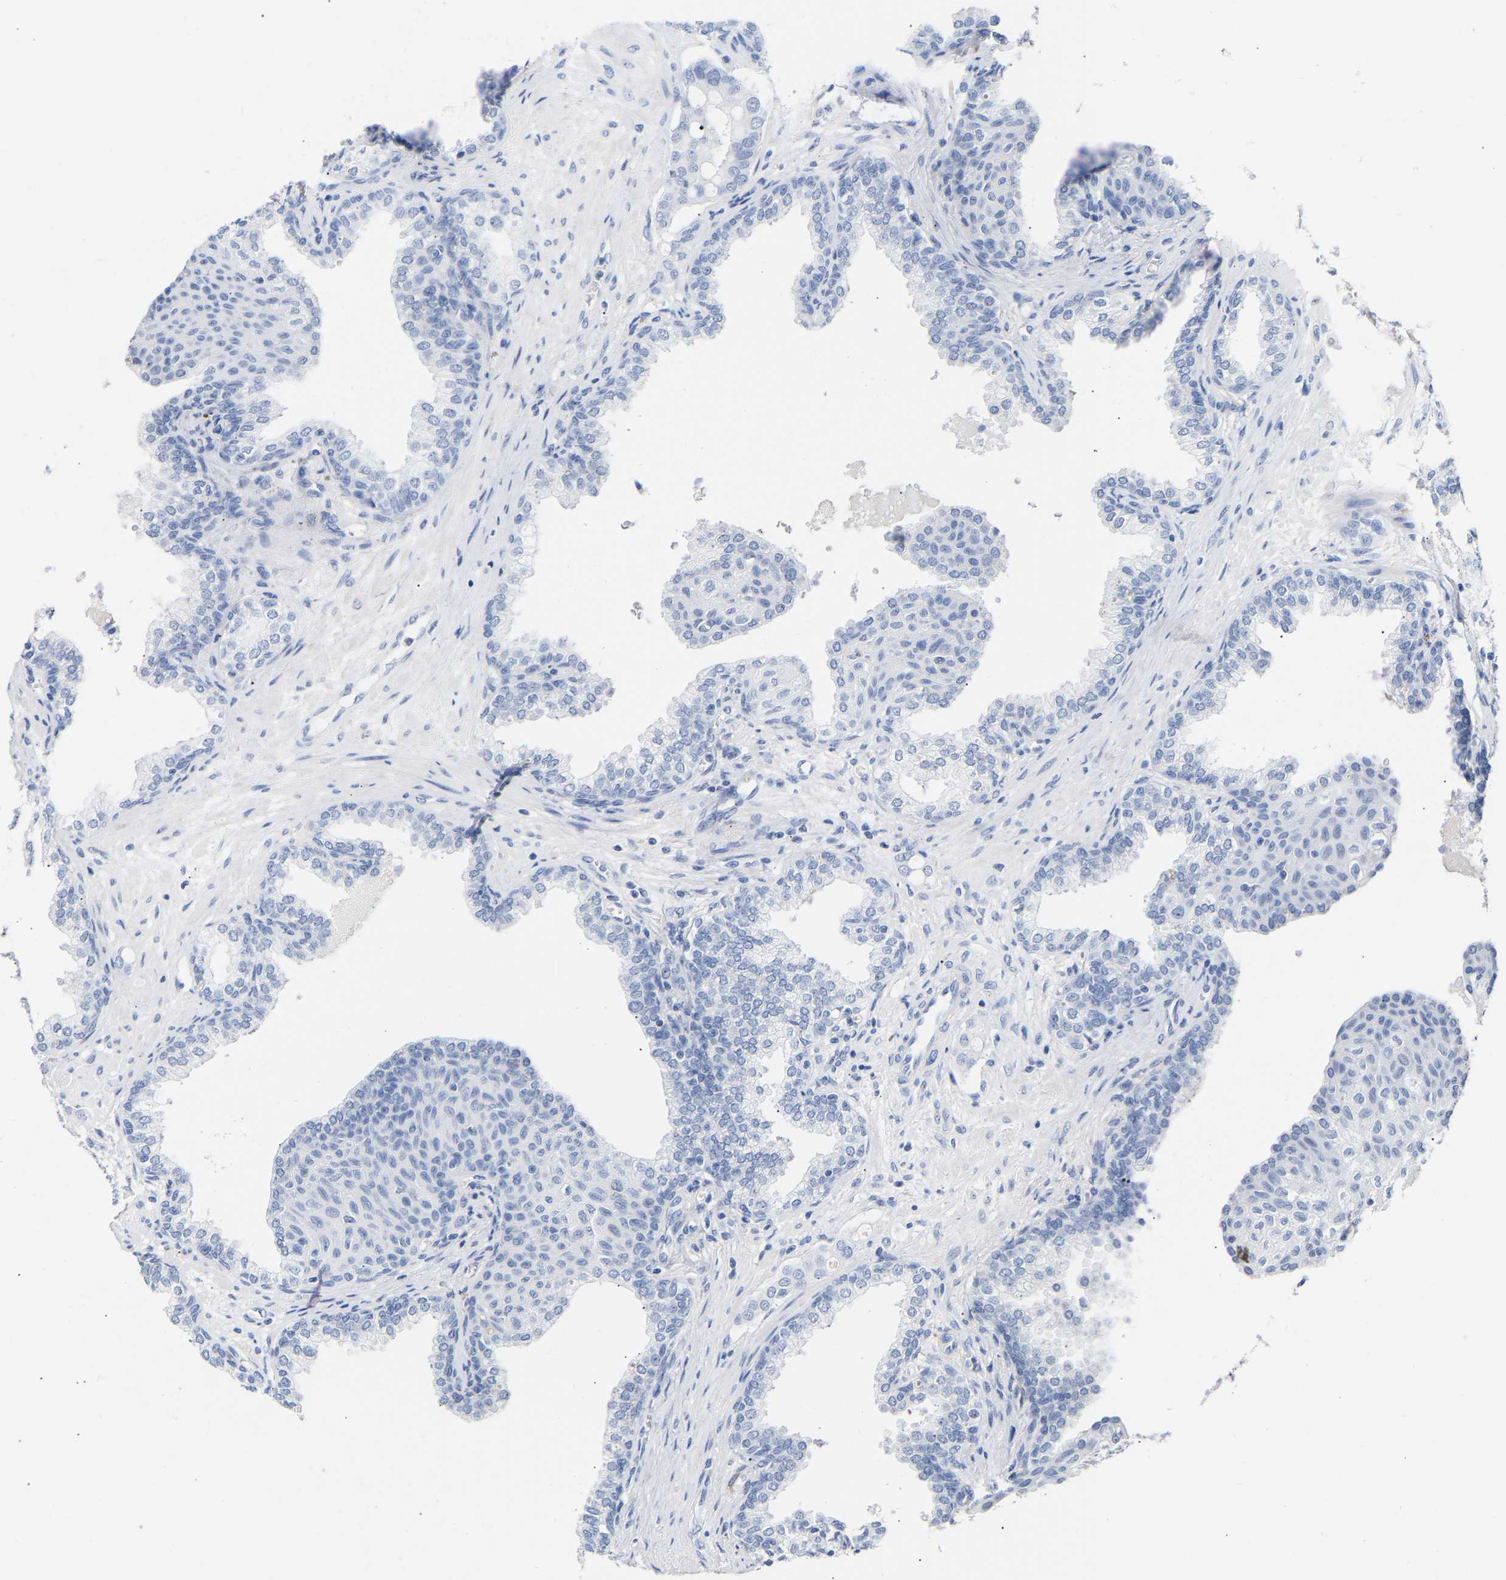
{"staining": {"intensity": "negative", "quantity": "none", "location": "none"}, "tissue": "prostate cancer", "cell_type": "Tumor cells", "image_type": "cancer", "snomed": [{"axis": "morphology", "description": "Adenocarcinoma, High grade"}, {"axis": "topography", "description": "Prostate"}], "caption": "IHC photomicrograph of high-grade adenocarcinoma (prostate) stained for a protein (brown), which shows no staining in tumor cells. Nuclei are stained in blue.", "gene": "AMPH", "patient": {"sex": "male", "age": 52}}